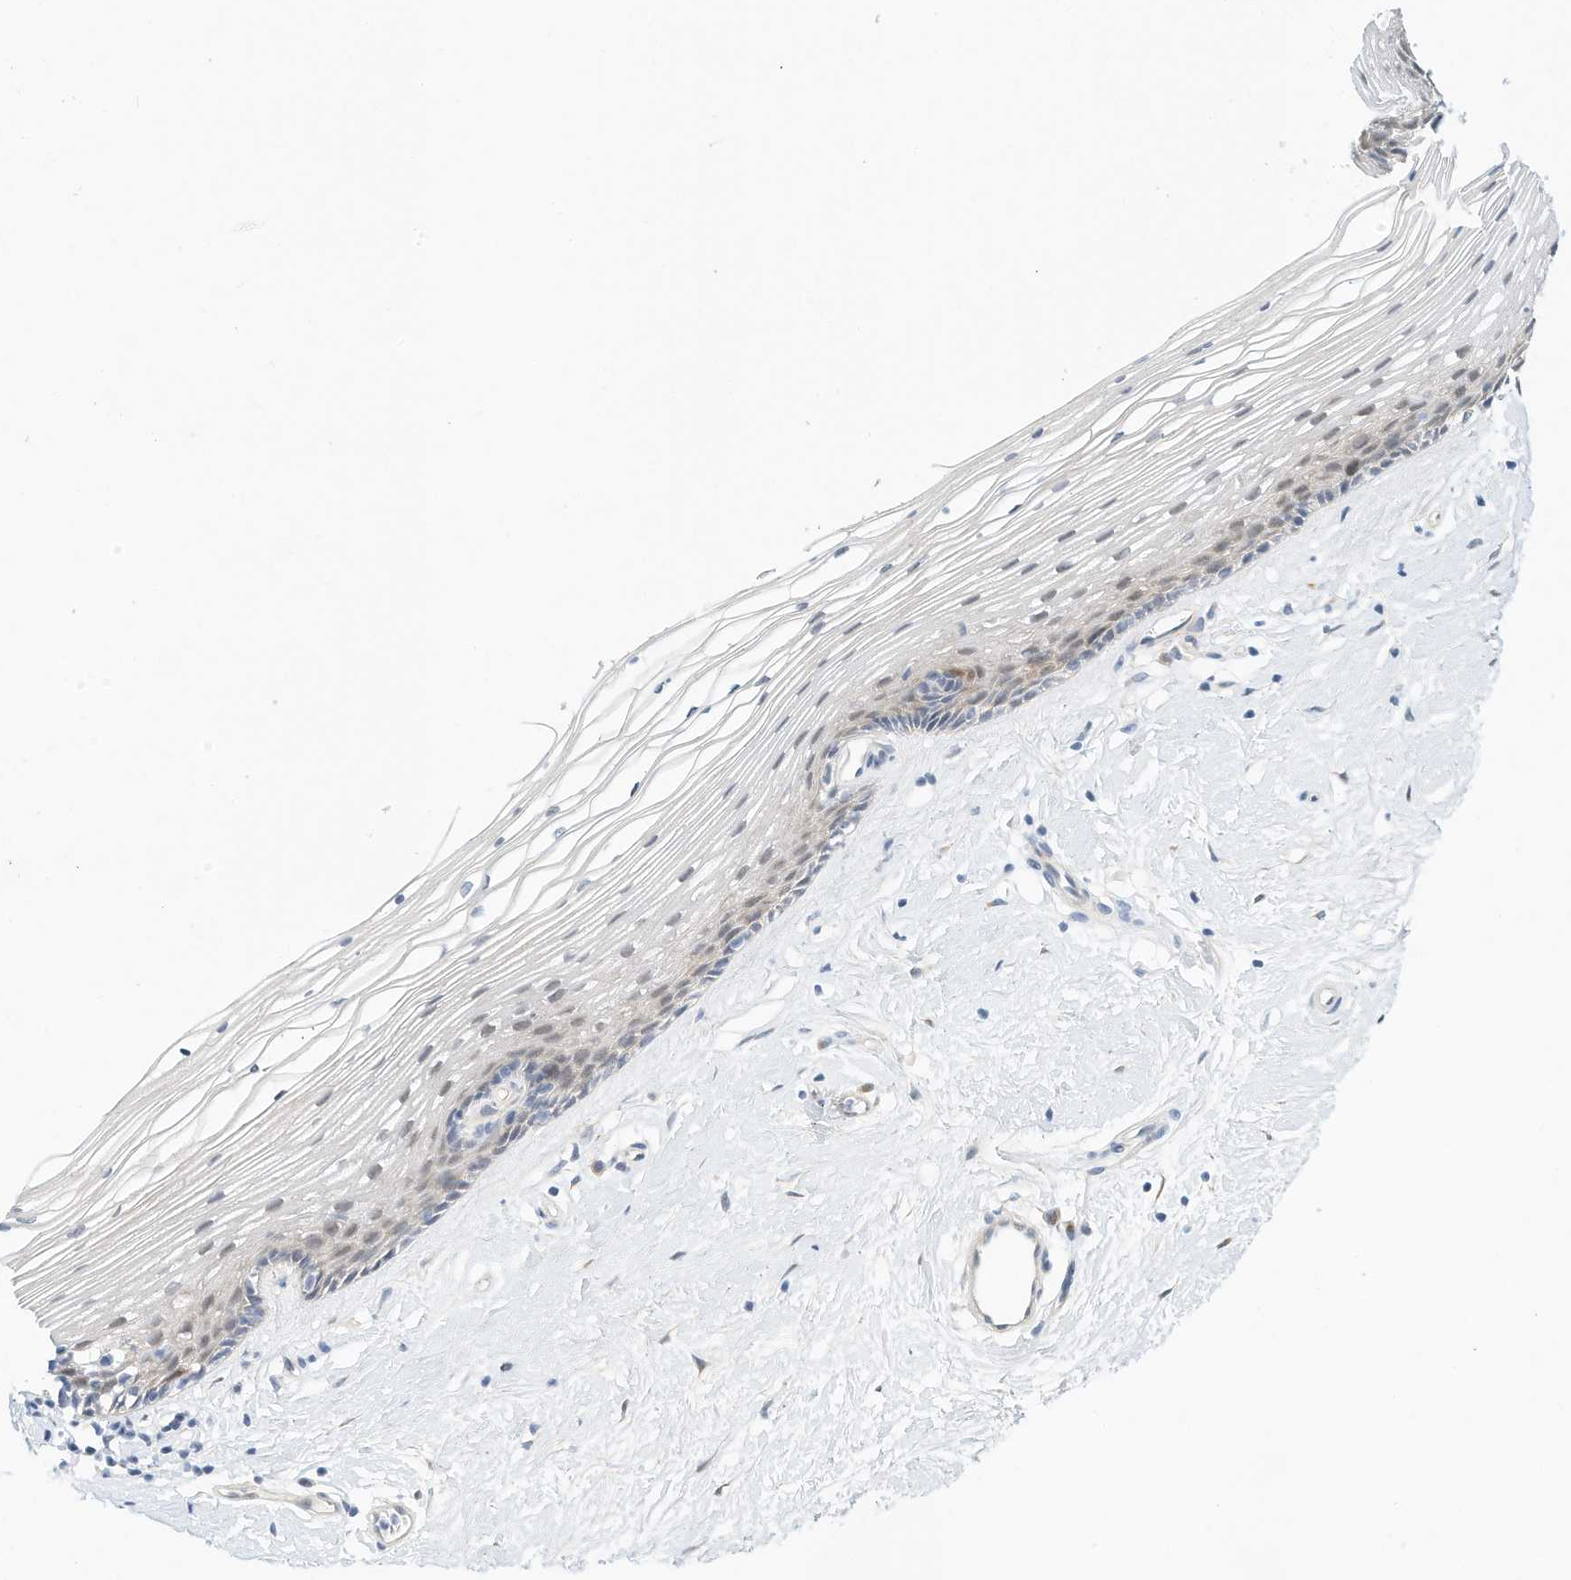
{"staining": {"intensity": "negative", "quantity": "none", "location": "none"}, "tissue": "vagina", "cell_type": "Squamous epithelial cells", "image_type": "normal", "snomed": [{"axis": "morphology", "description": "Normal tissue, NOS"}, {"axis": "topography", "description": "Vagina"}], "caption": "DAB immunohistochemical staining of unremarkable vagina exhibits no significant staining in squamous epithelial cells. (DAB (3,3'-diaminobenzidine) immunohistochemistry, high magnification).", "gene": "ARHGAP28", "patient": {"sex": "female", "age": 46}}